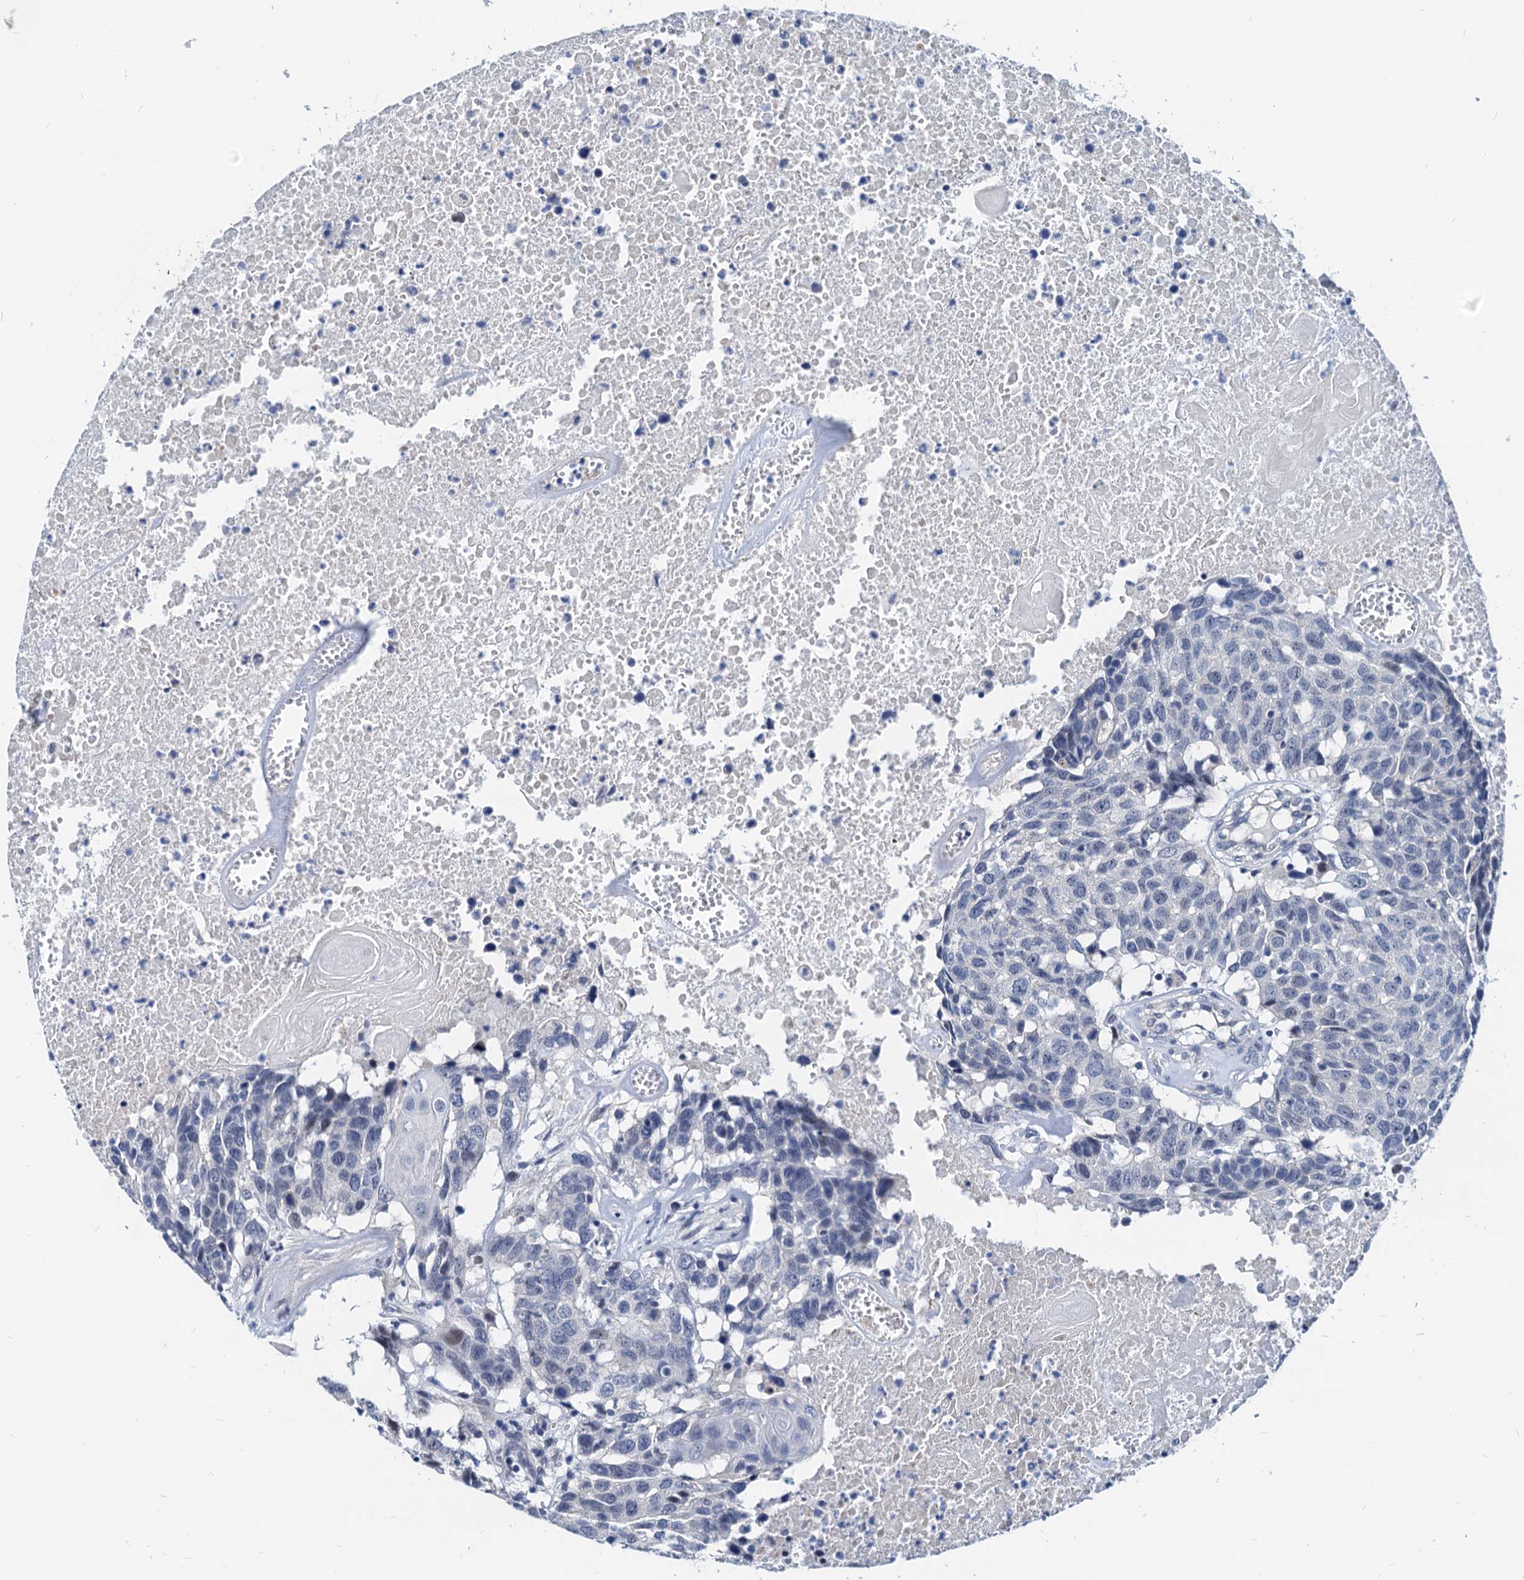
{"staining": {"intensity": "negative", "quantity": "none", "location": "none"}, "tissue": "head and neck cancer", "cell_type": "Tumor cells", "image_type": "cancer", "snomed": [{"axis": "morphology", "description": "Squamous cell carcinoma, NOS"}, {"axis": "topography", "description": "Head-Neck"}], "caption": "DAB immunohistochemical staining of human head and neck cancer (squamous cell carcinoma) exhibits no significant expression in tumor cells. Brightfield microscopy of immunohistochemistry stained with DAB (3,3'-diaminobenzidine) (brown) and hematoxylin (blue), captured at high magnification.", "gene": "HSF2", "patient": {"sex": "male", "age": 66}}